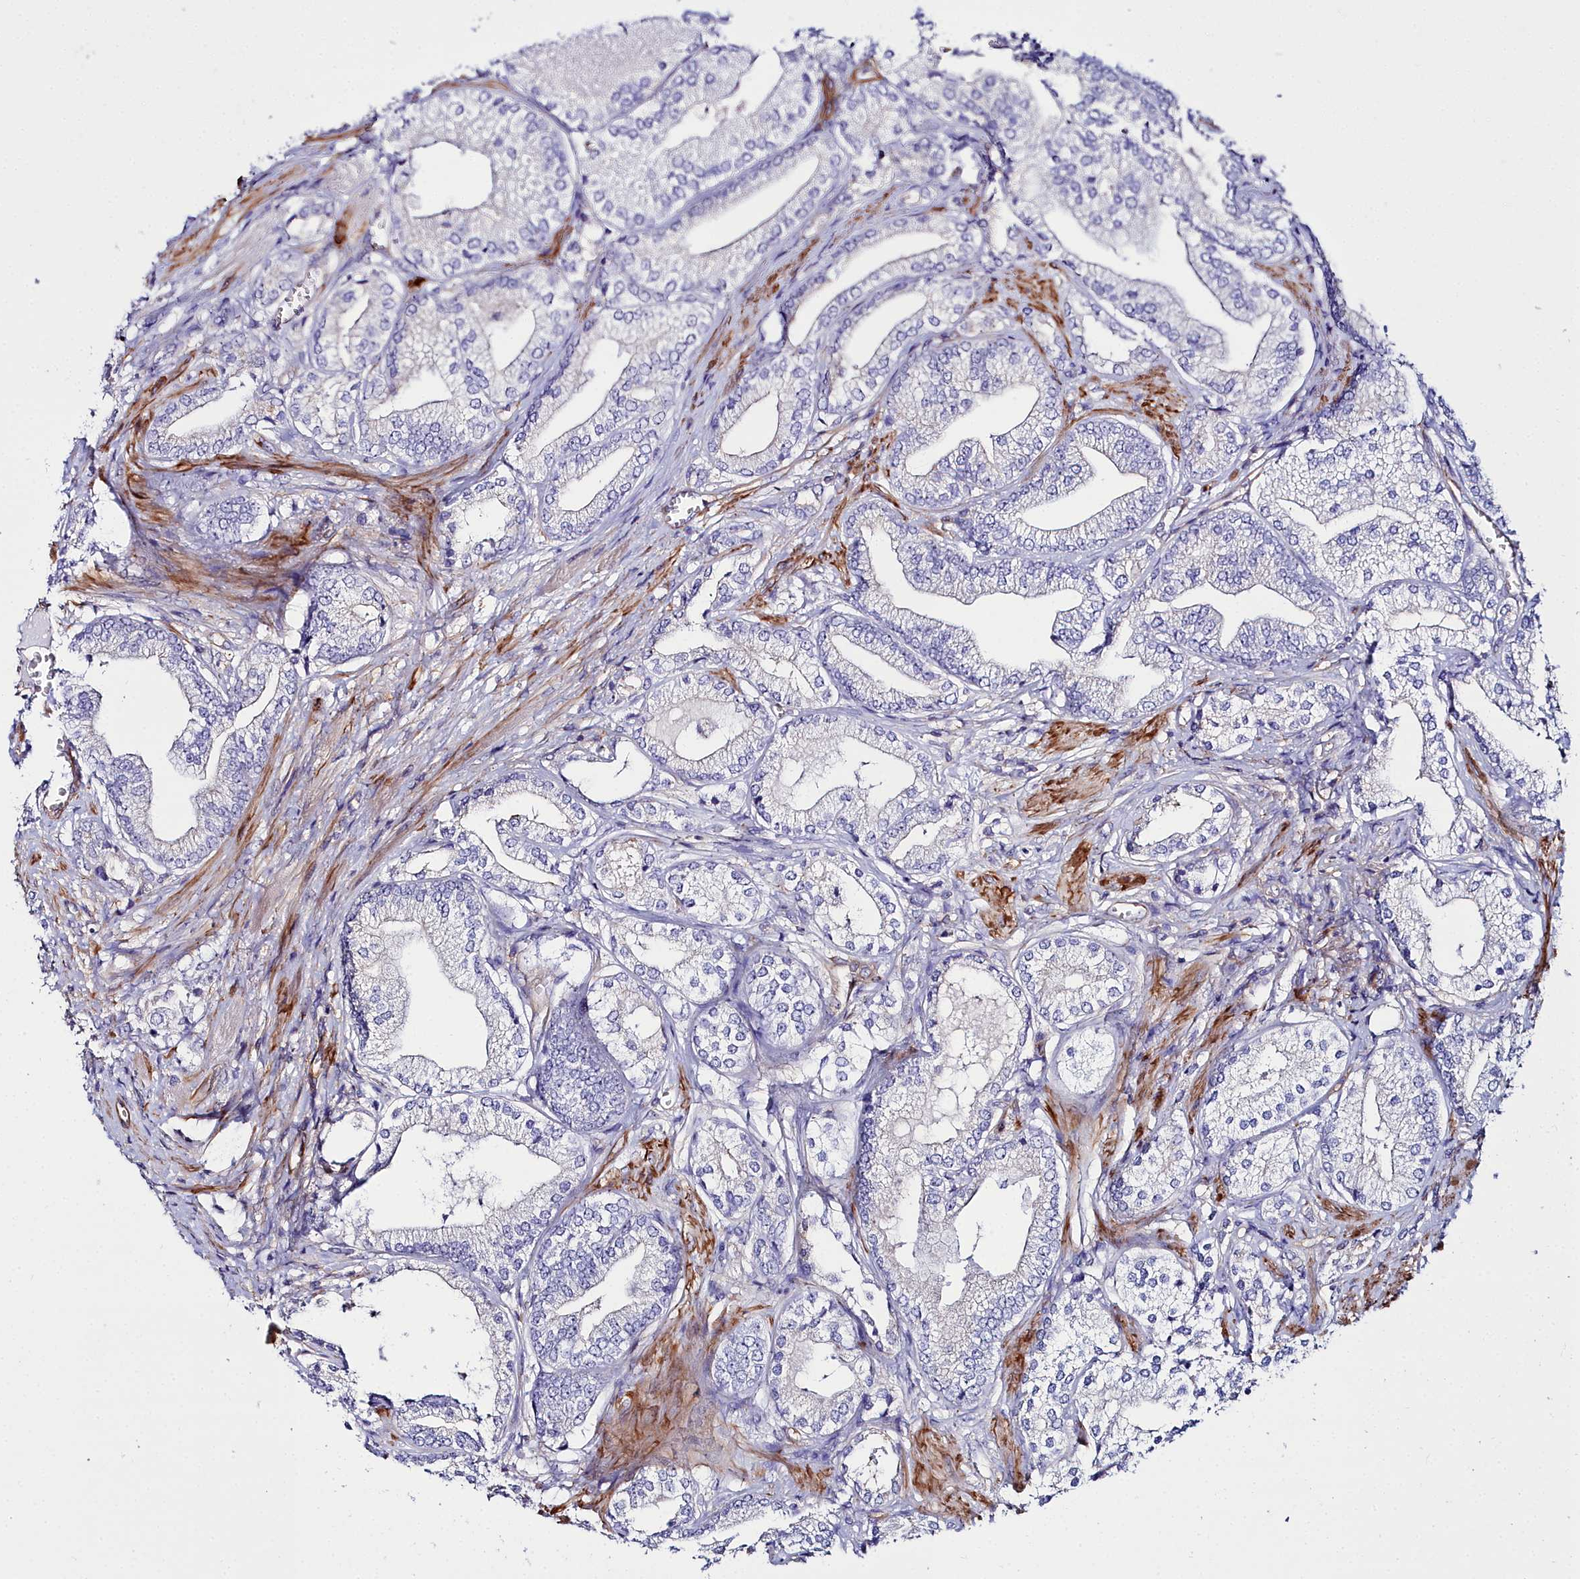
{"staining": {"intensity": "negative", "quantity": "none", "location": "none"}, "tissue": "prostate cancer", "cell_type": "Tumor cells", "image_type": "cancer", "snomed": [{"axis": "morphology", "description": "Adenocarcinoma, High grade"}, {"axis": "topography", "description": "Prostate"}], "caption": "An IHC micrograph of prostate cancer (adenocarcinoma (high-grade)) is shown. There is no staining in tumor cells of prostate cancer (adenocarcinoma (high-grade)). (DAB (3,3'-diaminobenzidine) IHC, high magnification).", "gene": "FADS3", "patient": {"sex": "male", "age": 50}}